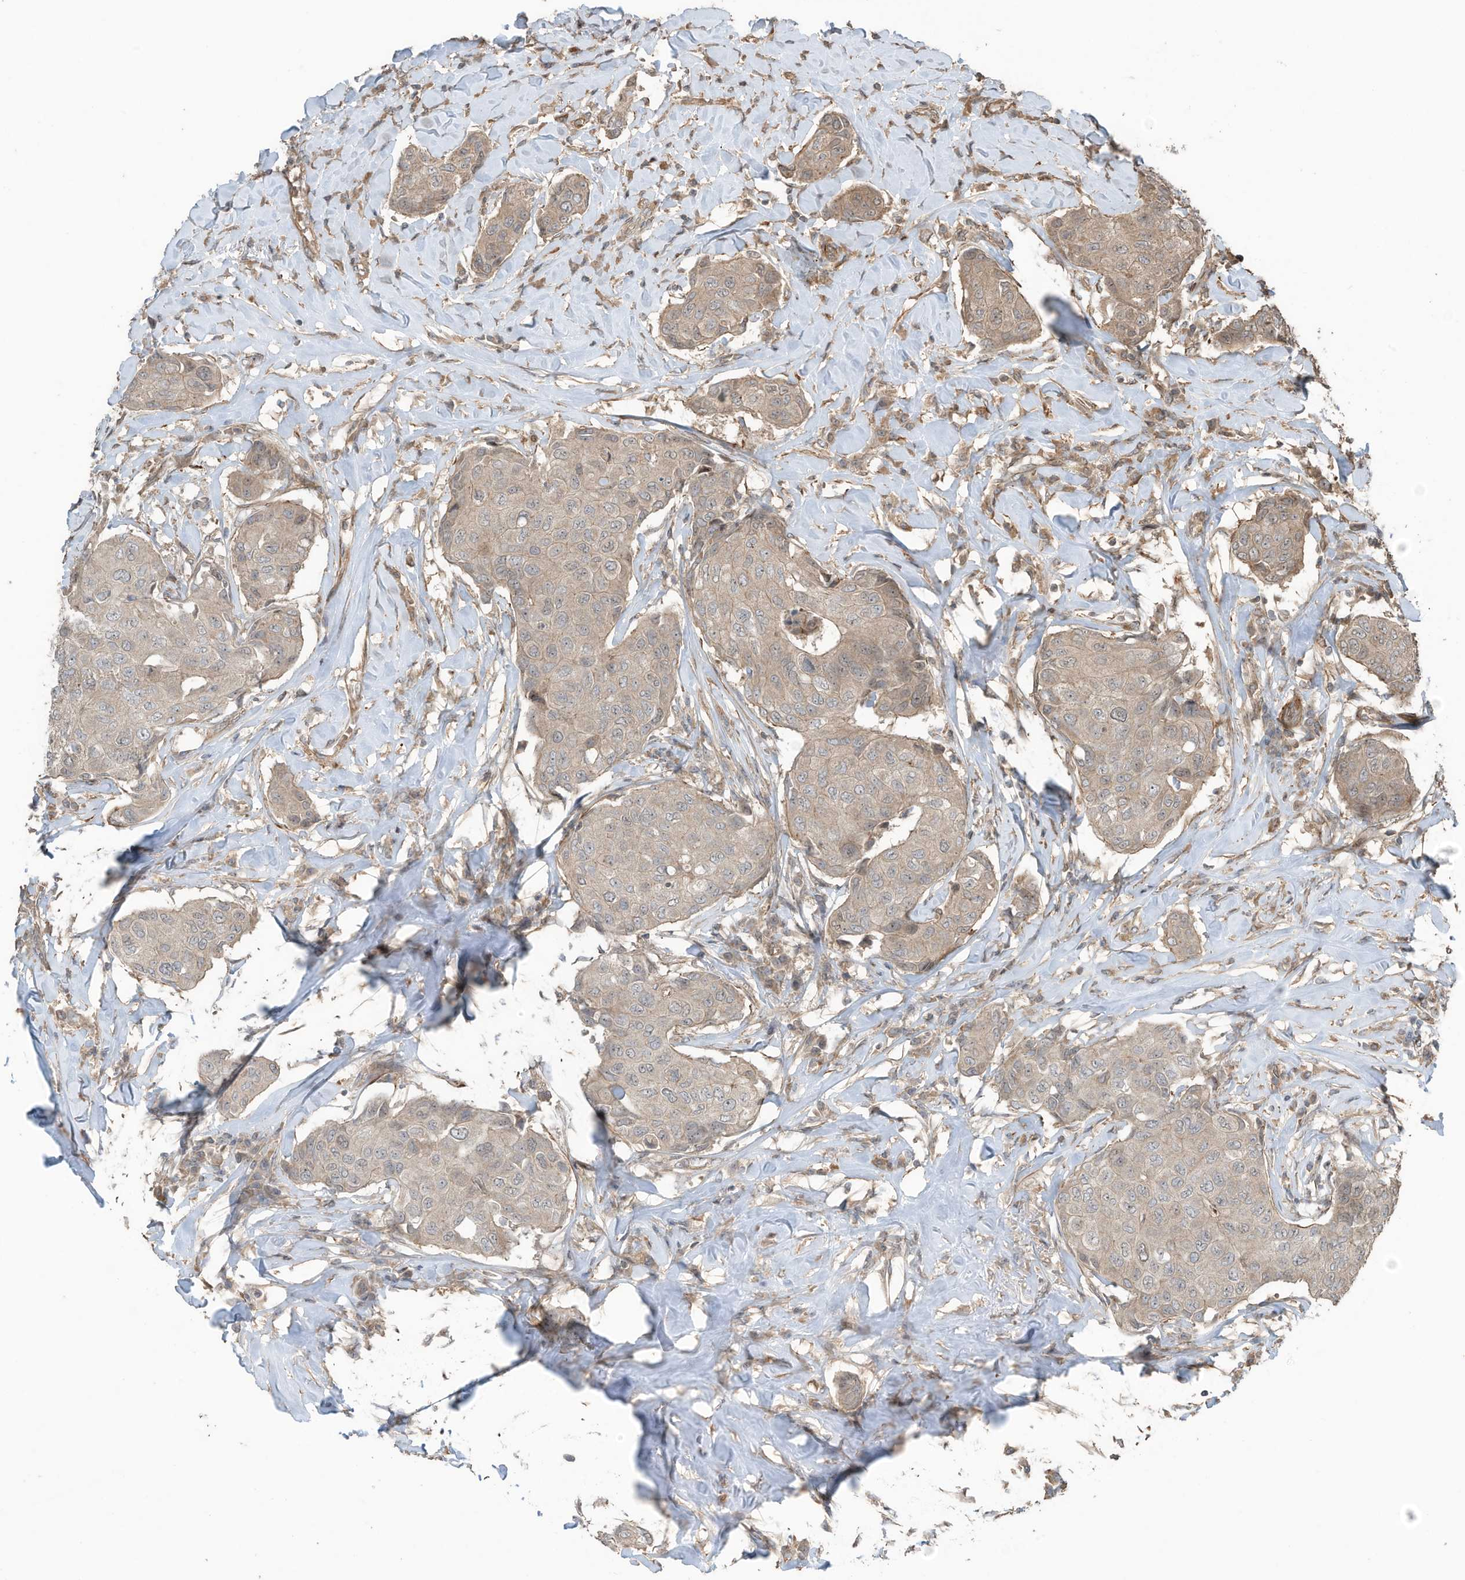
{"staining": {"intensity": "moderate", "quantity": ">75%", "location": "cytoplasmic/membranous"}, "tissue": "breast cancer", "cell_type": "Tumor cells", "image_type": "cancer", "snomed": [{"axis": "morphology", "description": "Duct carcinoma"}, {"axis": "topography", "description": "Breast"}], "caption": "Moderate cytoplasmic/membranous expression is seen in approximately >75% of tumor cells in invasive ductal carcinoma (breast).", "gene": "ZNF653", "patient": {"sex": "female", "age": 80}}